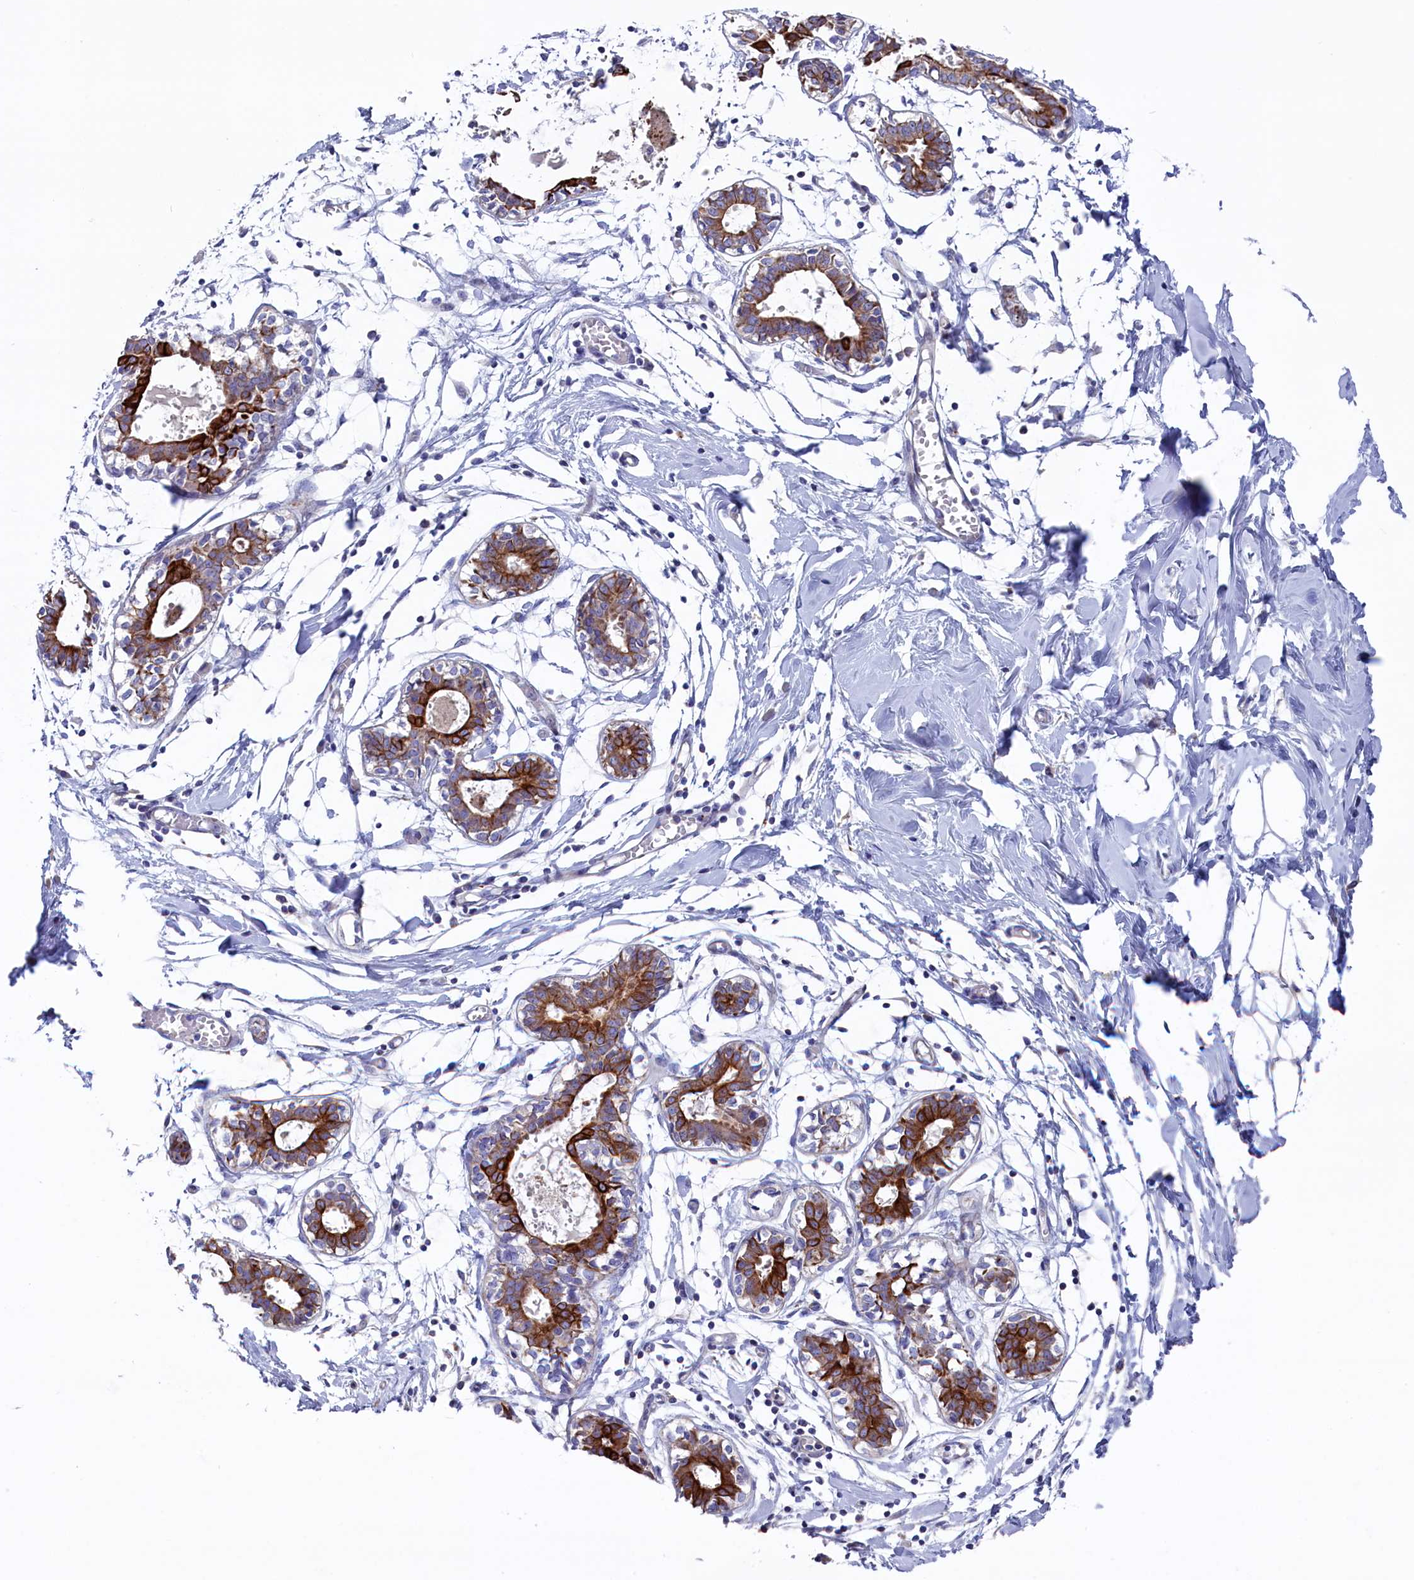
{"staining": {"intensity": "negative", "quantity": "none", "location": "none"}, "tissue": "breast", "cell_type": "Adipocytes", "image_type": "normal", "snomed": [{"axis": "morphology", "description": "Normal tissue, NOS"}, {"axis": "topography", "description": "Breast"}], "caption": "High magnification brightfield microscopy of normal breast stained with DAB (3,3'-diaminobenzidine) (brown) and counterstained with hematoxylin (blue): adipocytes show no significant expression.", "gene": "NUDT7", "patient": {"sex": "female", "age": 27}}